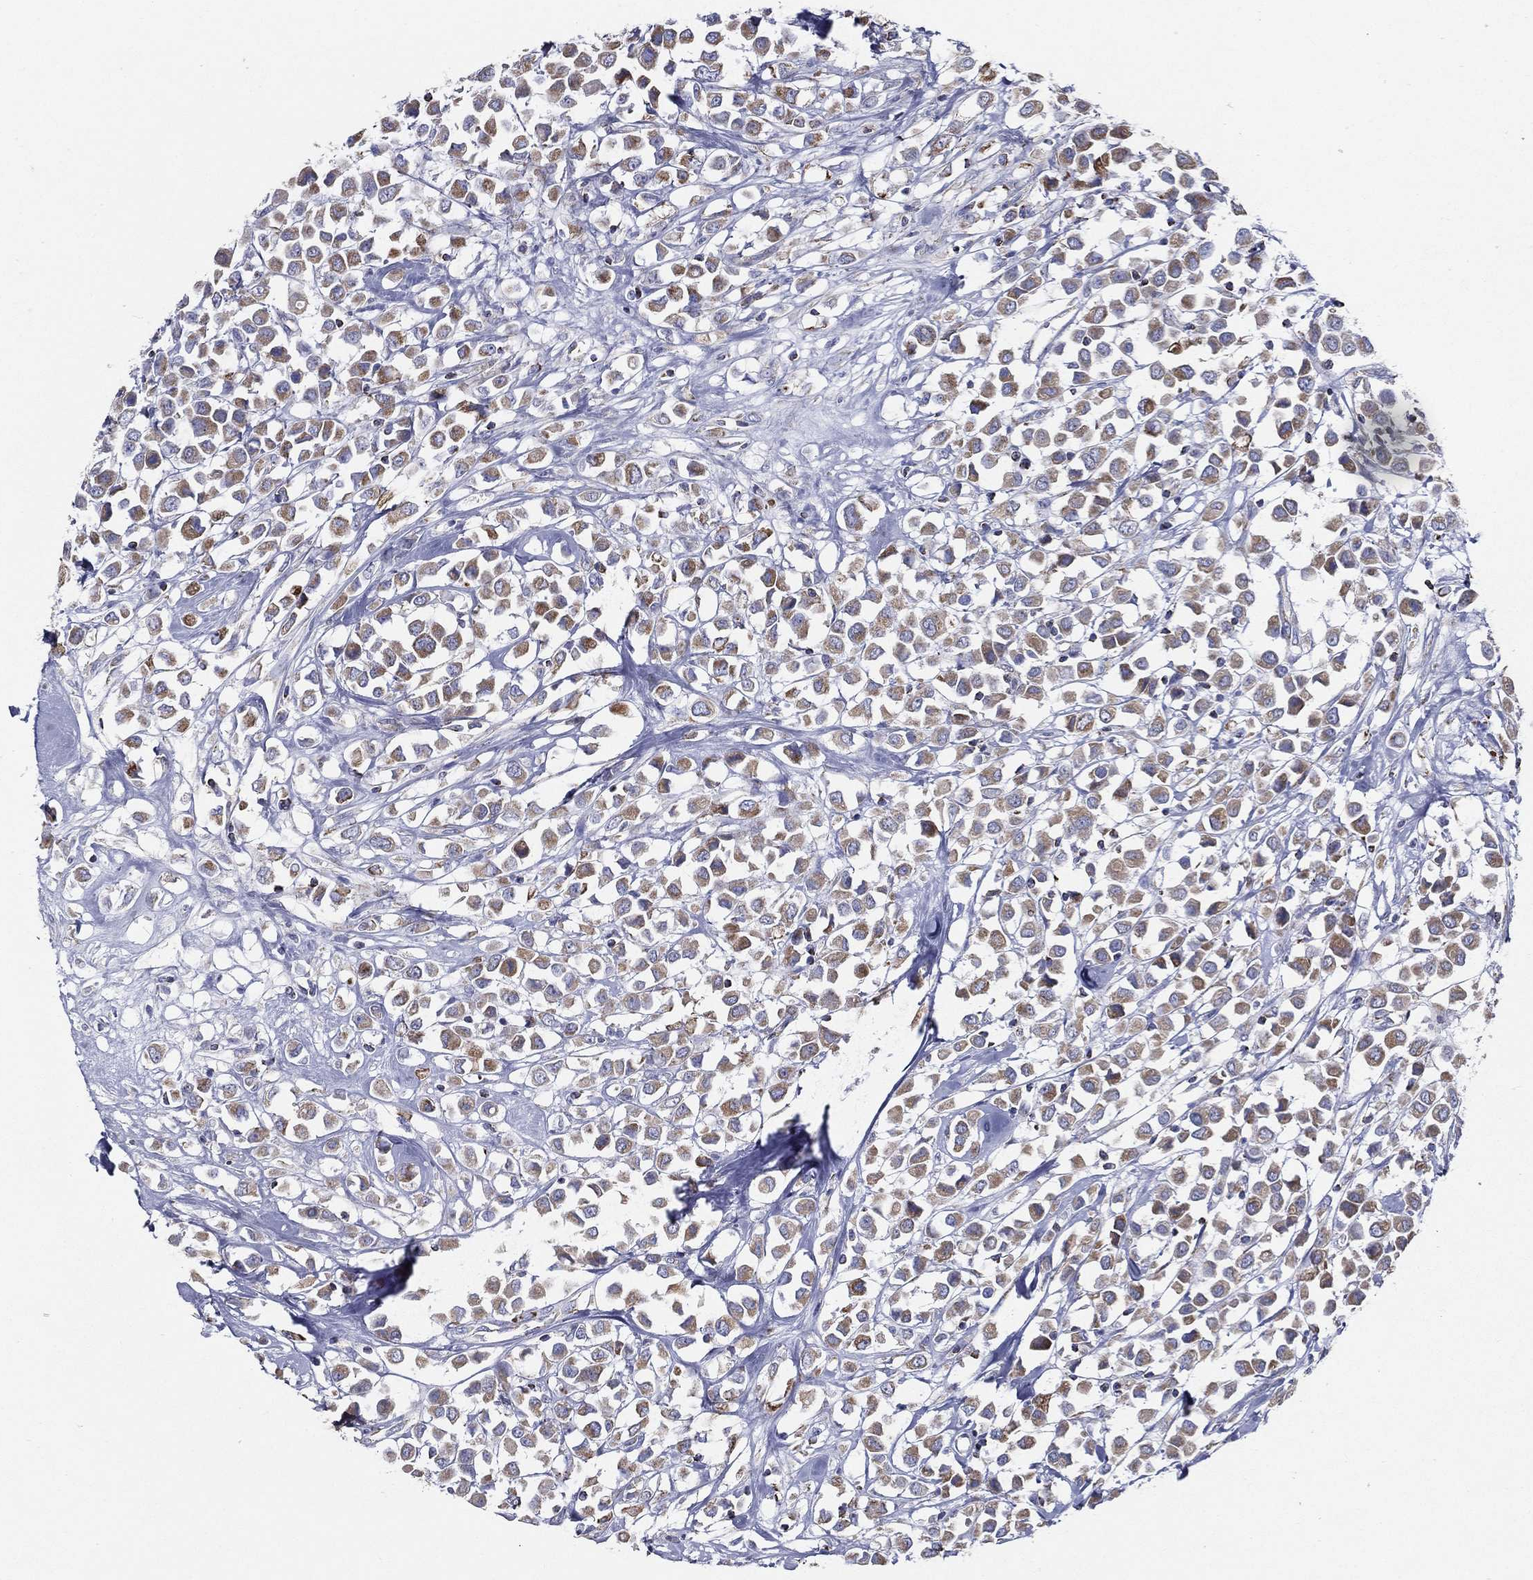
{"staining": {"intensity": "moderate", "quantity": "<25%", "location": "cytoplasmic/membranous"}, "tissue": "breast cancer", "cell_type": "Tumor cells", "image_type": "cancer", "snomed": [{"axis": "morphology", "description": "Duct carcinoma"}, {"axis": "topography", "description": "Breast"}], "caption": "Protein analysis of breast invasive ductal carcinoma tissue shows moderate cytoplasmic/membranous positivity in approximately <25% of tumor cells. Using DAB (brown) and hematoxylin (blue) stains, captured at high magnification using brightfield microscopy.", "gene": "SFXN1", "patient": {"sex": "female", "age": 61}}